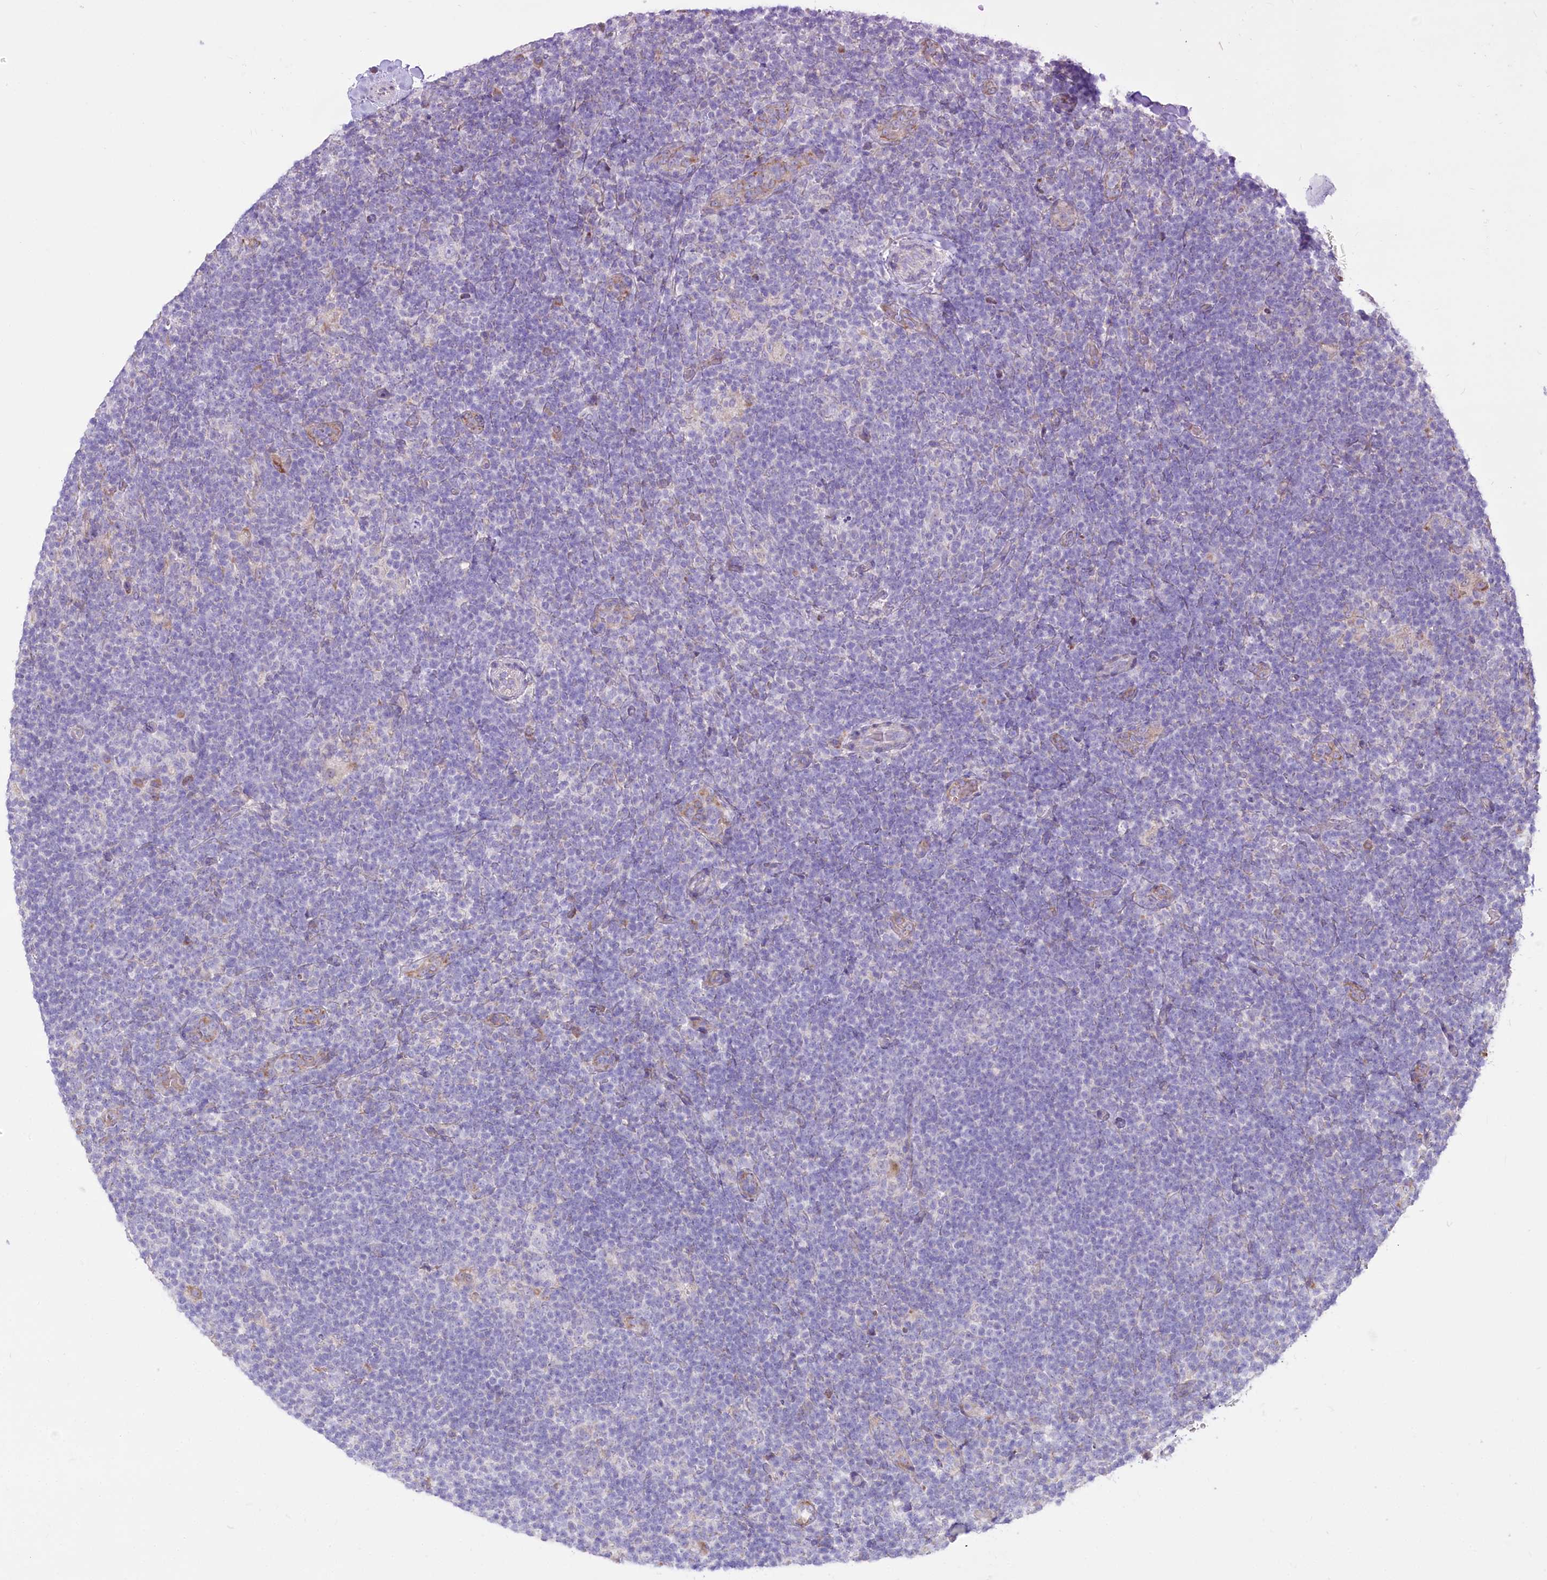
{"staining": {"intensity": "negative", "quantity": "none", "location": "none"}, "tissue": "lymphoma", "cell_type": "Tumor cells", "image_type": "cancer", "snomed": [{"axis": "morphology", "description": "Hodgkin's disease, NOS"}, {"axis": "topography", "description": "Lymph node"}], "caption": "An immunohistochemistry (IHC) micrograph of lymphoma is shown. There is no staining in tumor cells of lymphoma.", "gene": "STT3B", "patient": {"sex": "female", "age": 57}}